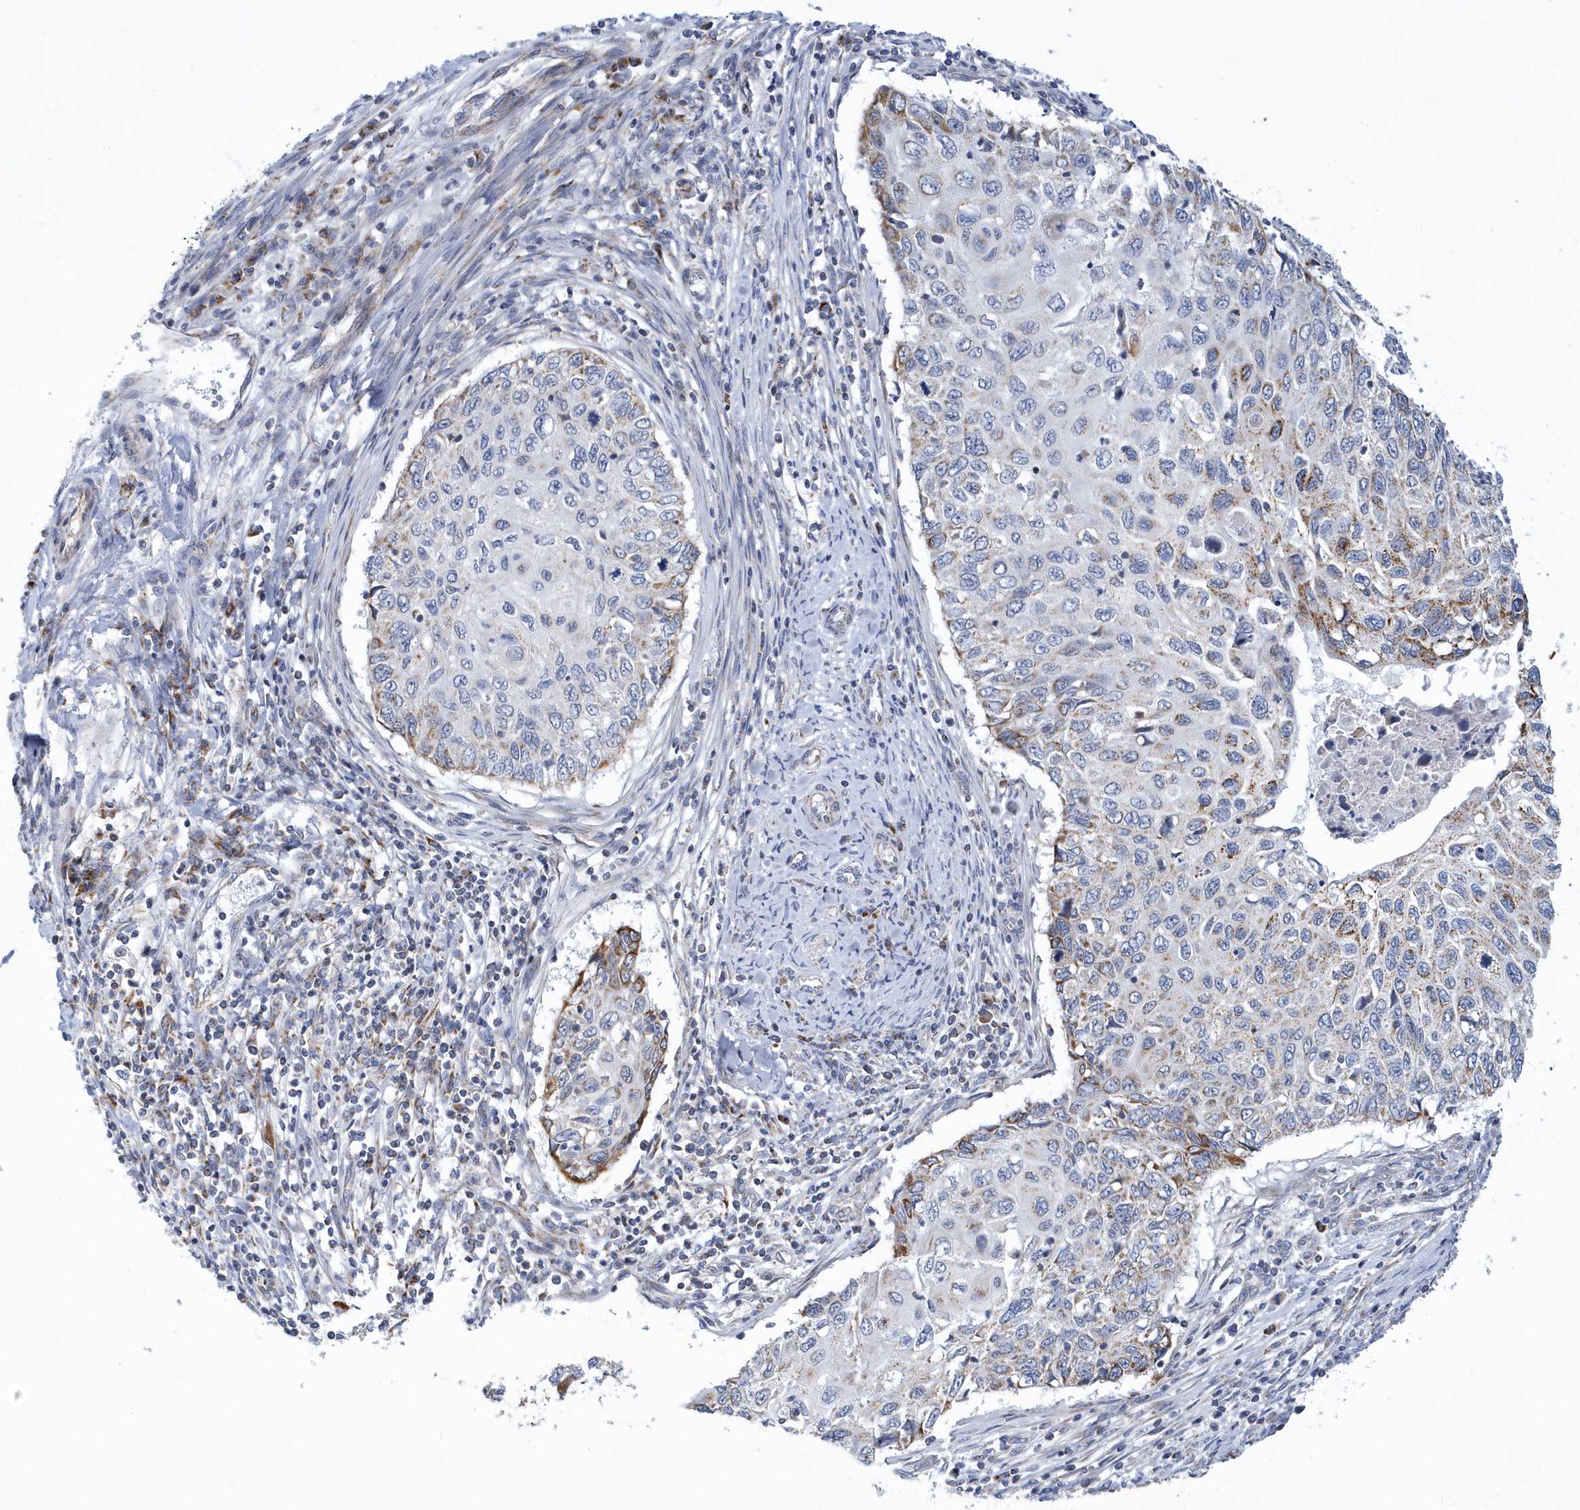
{"staining": {"intensity": "moderate", "quantity": "<25%", "location": "cytoplasmic/membranous"}, "tissue": "cervical cancer", "cell_type": "Tumor cells", "image_type": "cancer", "snomed": [{"axis": "morphology", "description": "Squamous cell carcinoma, NOS"}, {"axis": "topography", "description": "Cervix"}], "caption": "Immunohistochemistry of squamous cell carcinoma (cervical) displays low levels of moderate cytoplasmic/membranous positivity in about <25% of tumor cells.", "gene": "VWA5B2", "patient": {"sex": "female", "age": 70}}